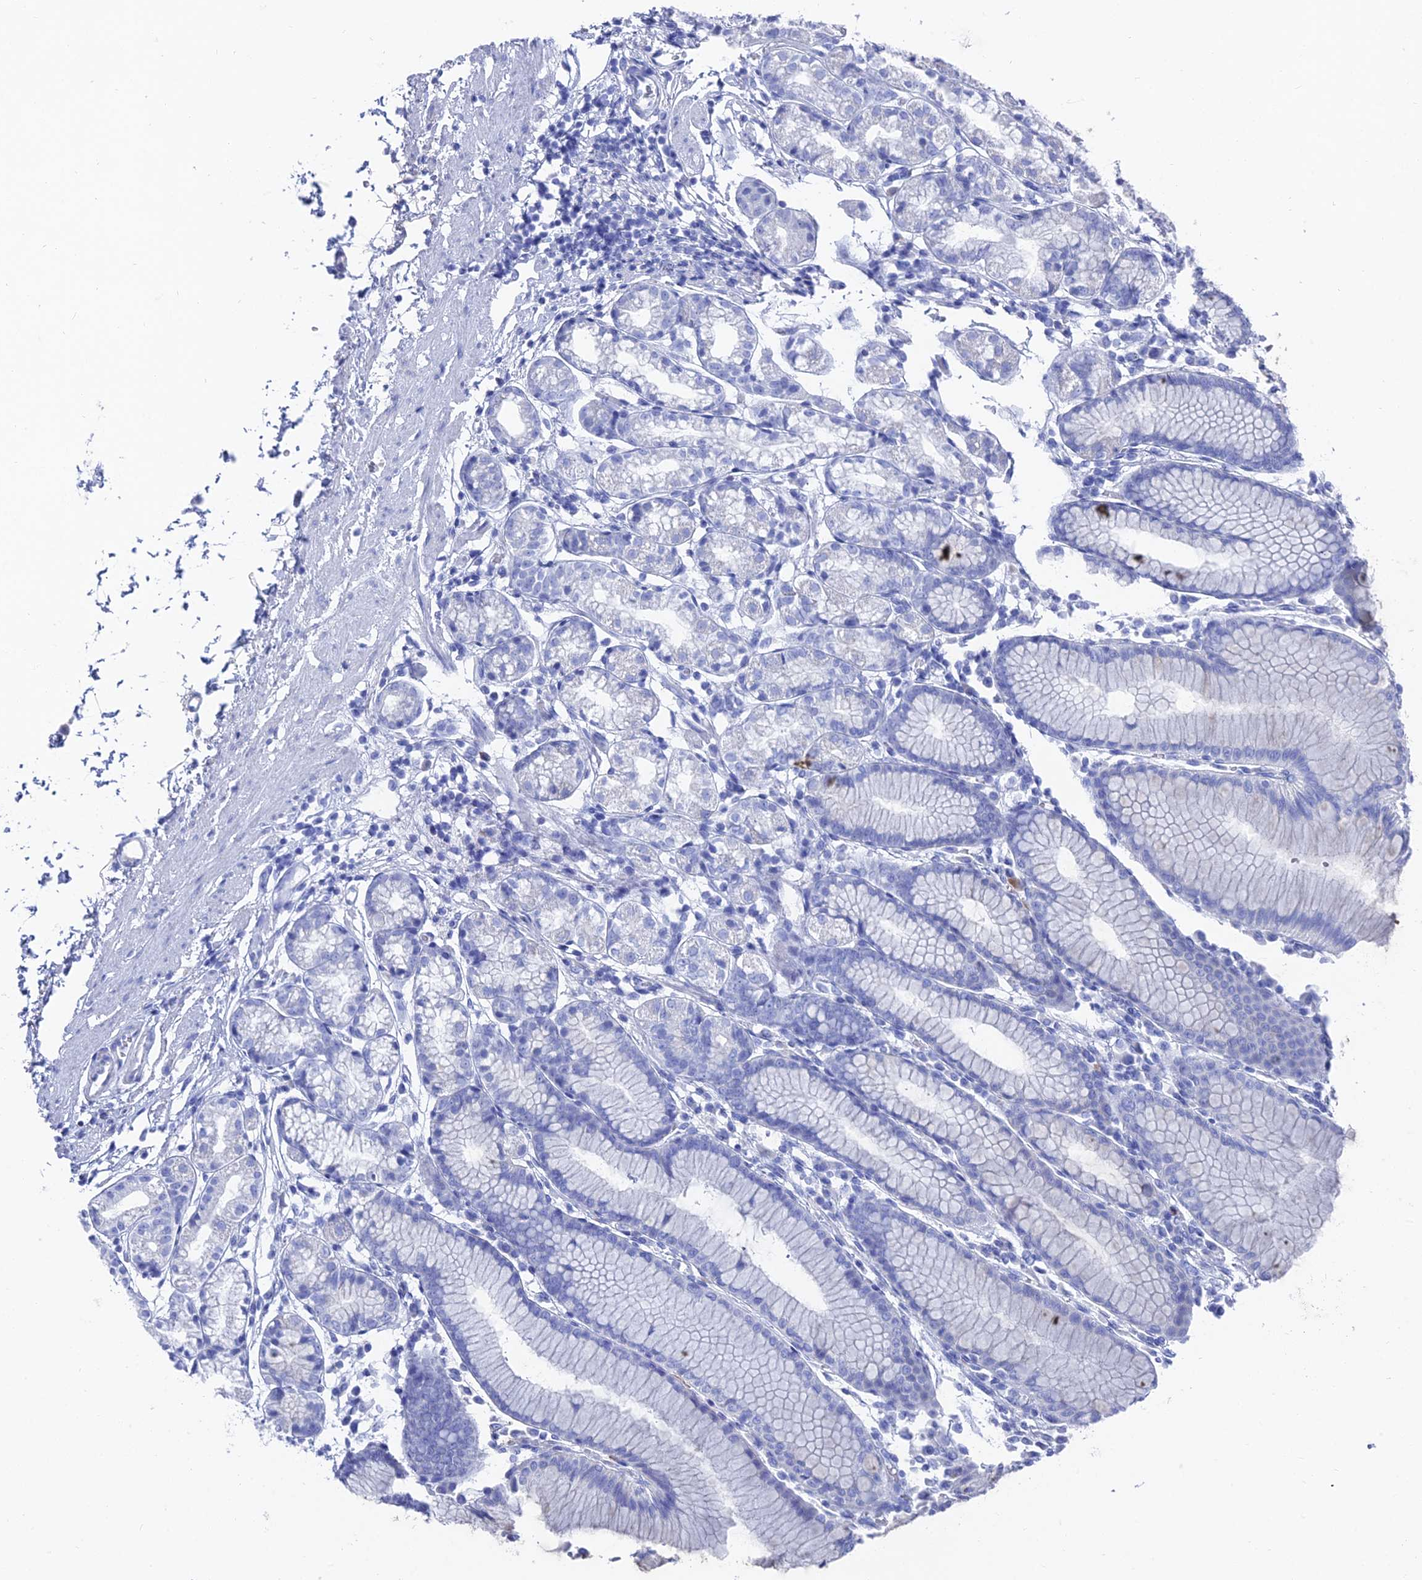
{"staining": {"intensity": "negative", "quantity": "none", "location": "none"}, "tissue": "stomach", "cell_type": "Glandular cells", "image_type": "normal", "snomed": [{"axis": "morphology", "description": "Normal tissue, NOS"}, {"axis": "topography", "description": "Stomach"}], "caption": "This is an immunohistochemistry image of unremarkable human stomach. There is no positivity in glandular cells.", "gene": "ENPP3", "patient": {"sex": "female", "age": 57}}